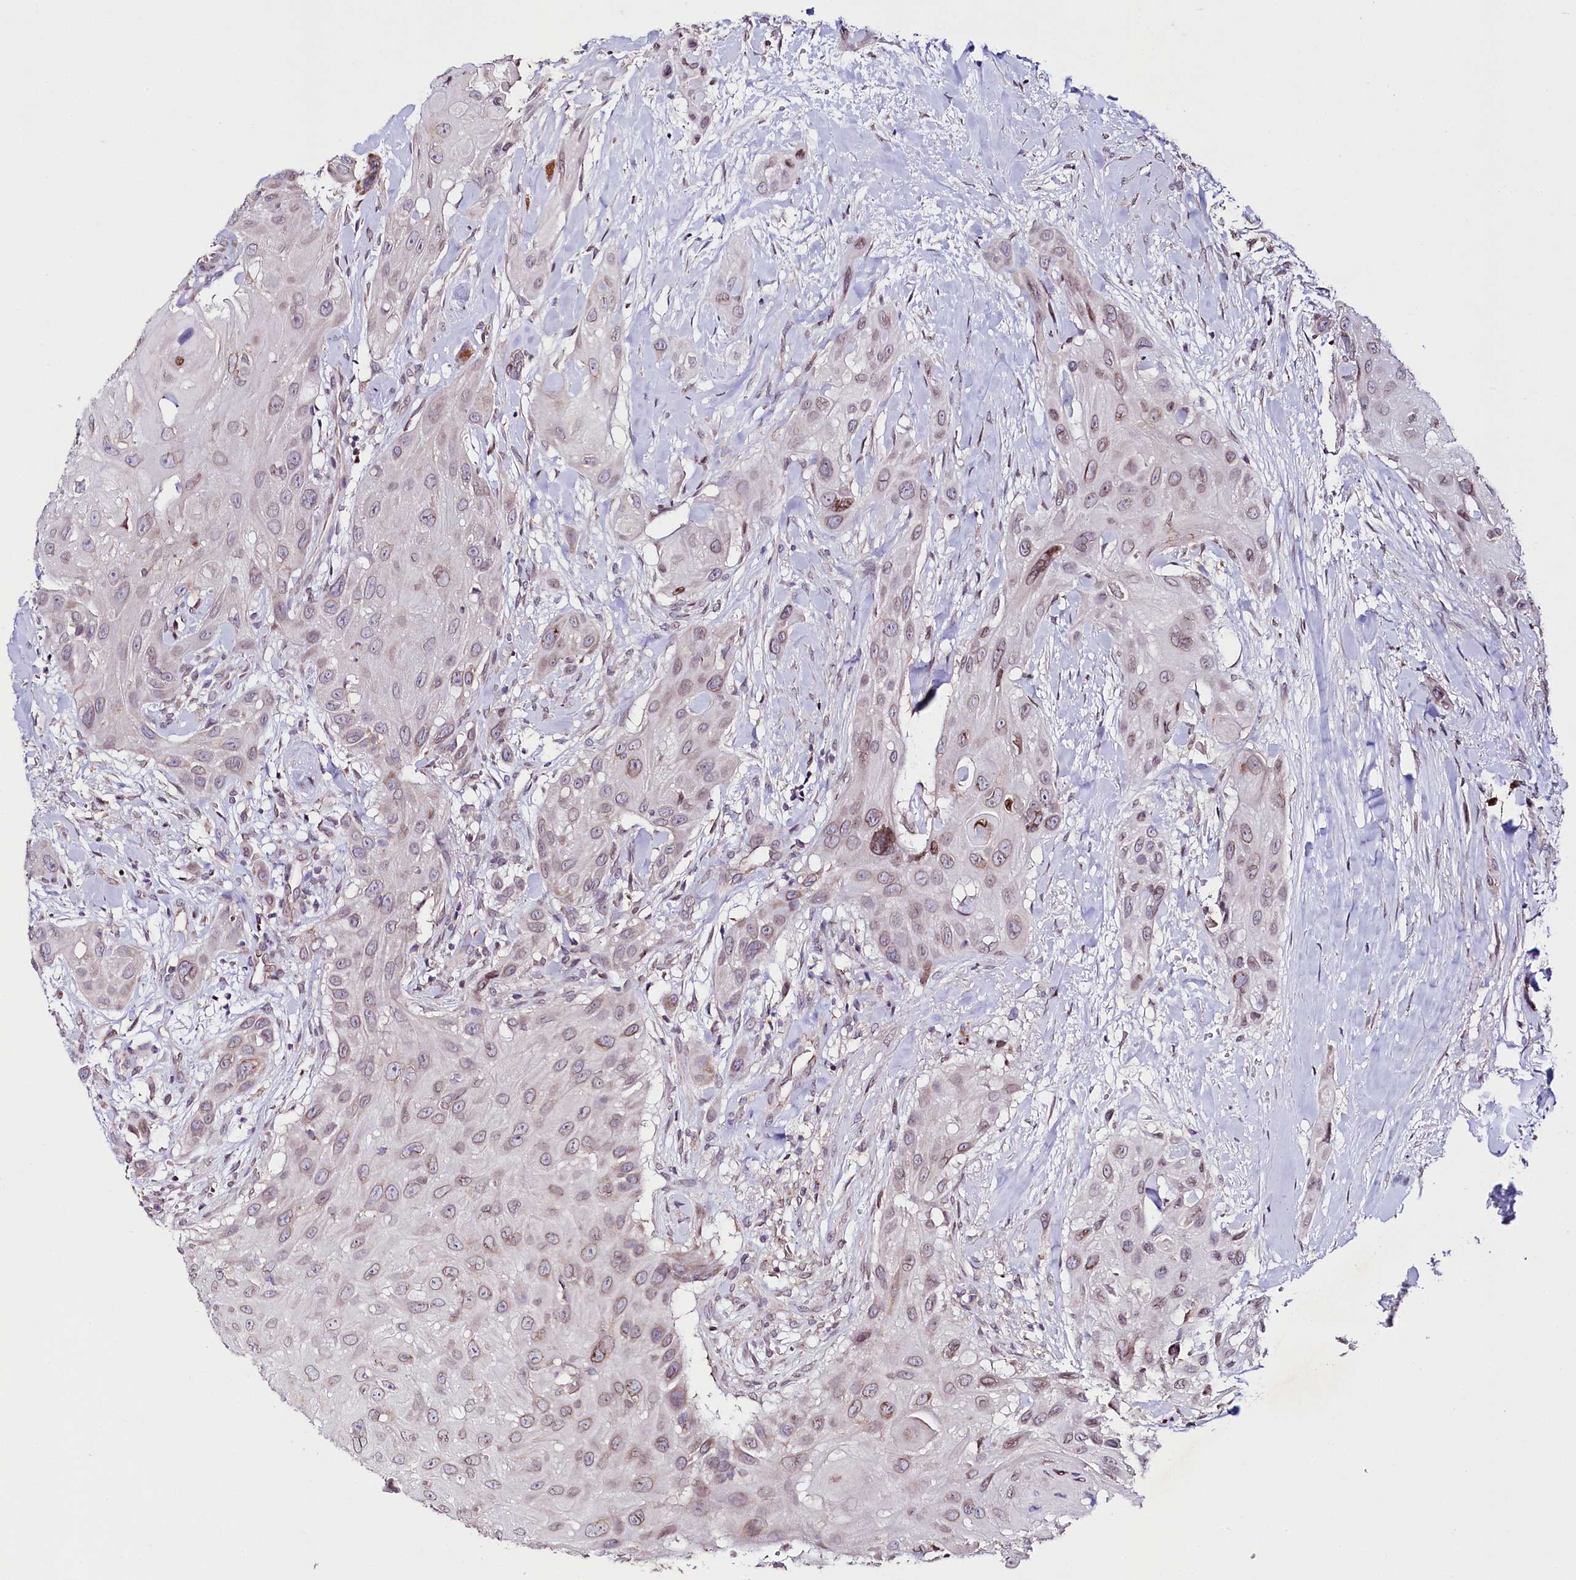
{"staining": {"intensity": "weak", "quantity": "25%-75%", "location": "nuclear"}, "tissue": "head and neck cancer", "cell_type": "Tumor cells", "image_type": "cancer", "snomed": [{"axis": "morphology", "description": "Squamous cell carcinoma, NOS"}, {"axis": "topography", "description": "Head-Neck"}], "caption": "Immunohistochemistry (DAB (3,3'-diaminobenzidine)) staining of head and neck cancer (squamous cell carcinoma) exhibits weak nuclear protein staining in approximately 25%-75% of tumor cells.", "gene": "ZNF226", "patient": {"sex": "male", "age": 81}}